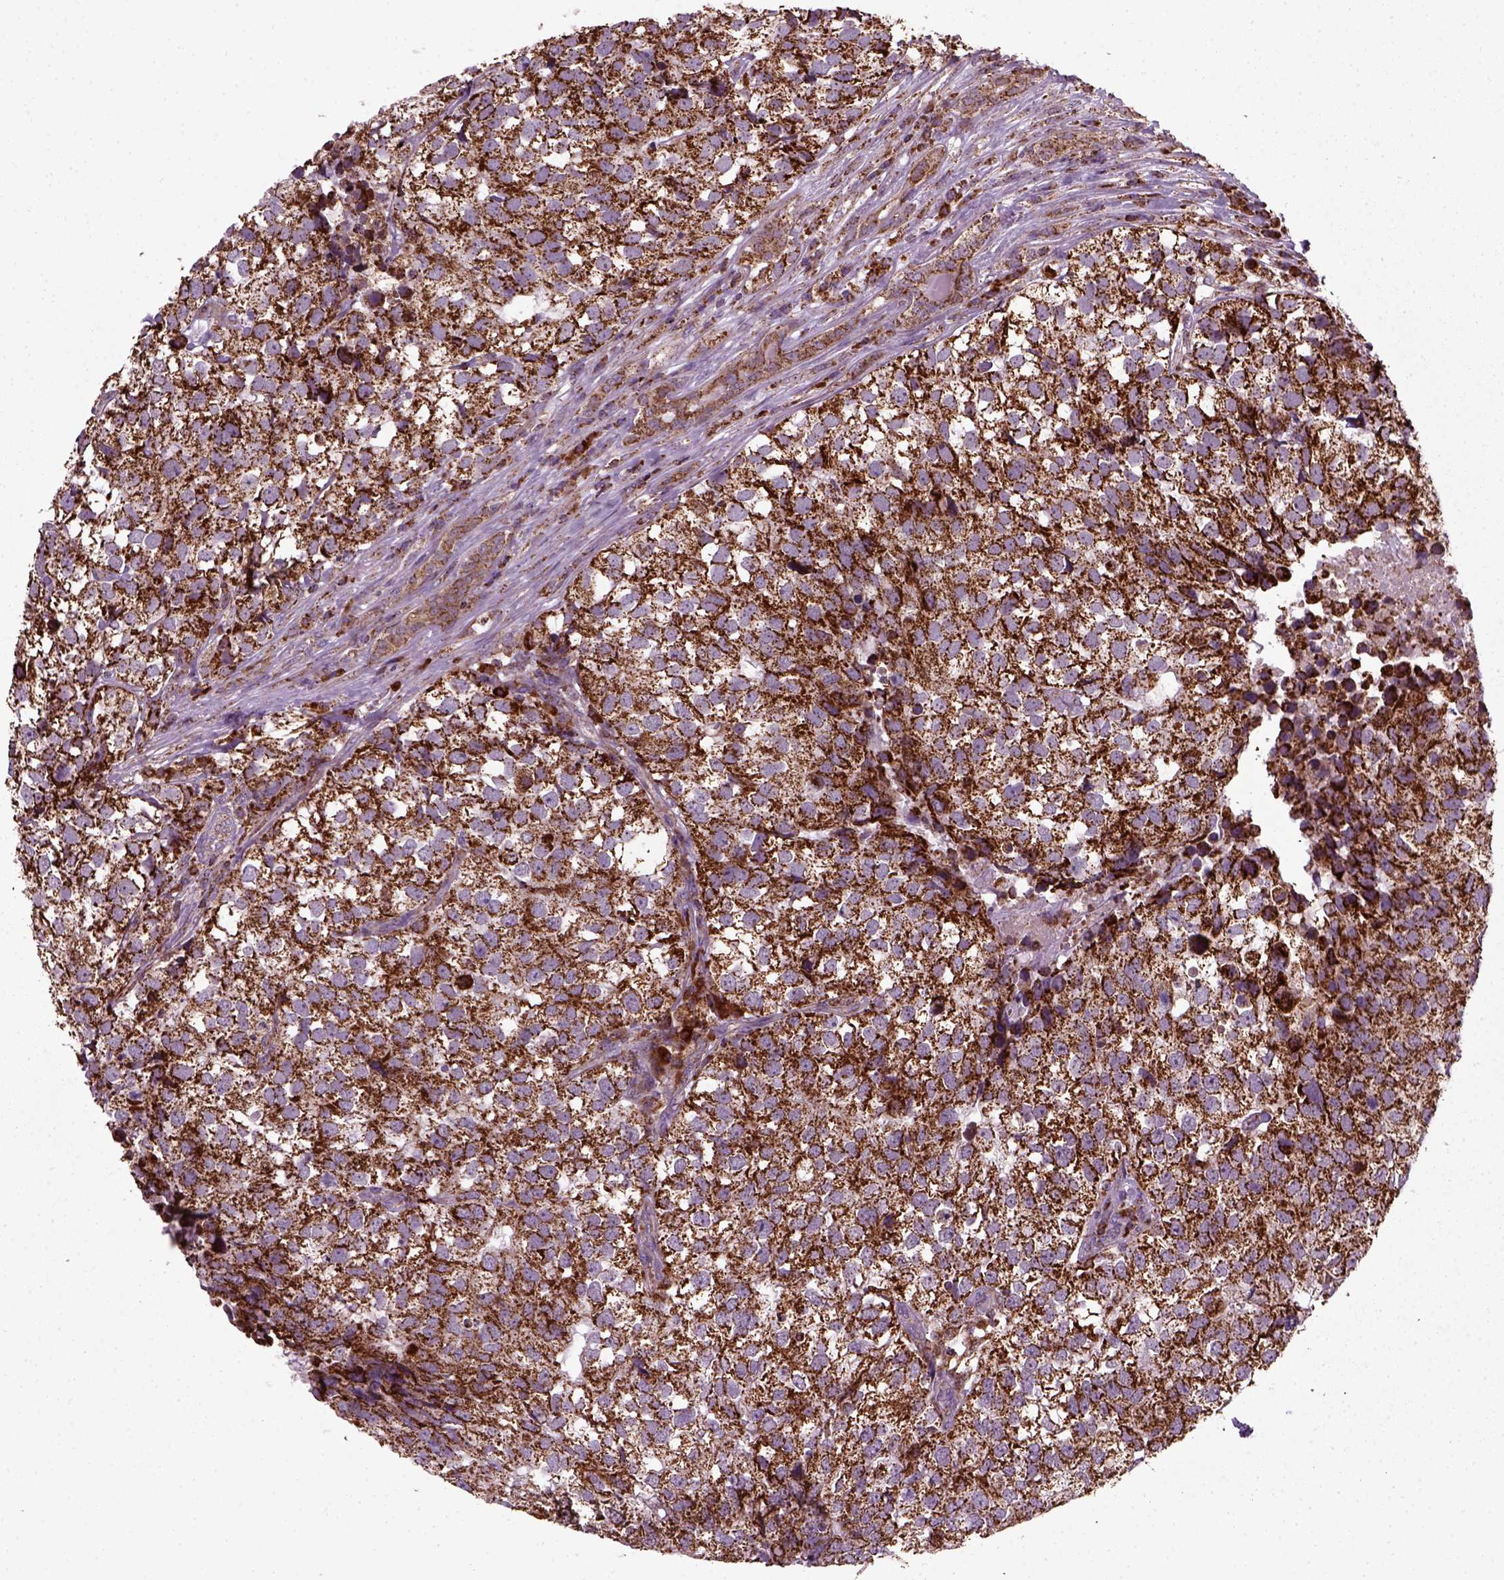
{"staining": {"intensity": "strong", "quantity": ">75%", "location": "cytoplasmic/membranous"}, "tissue": "breast cancer", "cell_type": "Tumor cells", "image_type": "cancer", "snomed": [{"axis": "morphology", "description": "Duct carcinoma"}, {"axis": "topography", "description": "Breast"}], "caption": "Immunohistochemistry of intraductal carcinoma (breast) shows high levels of strong cytoplasmic/membranous staining in about >75% of tumor cells.", "gene": "NUDT16L1", "patient": {"sex": "female", "age": 30}}